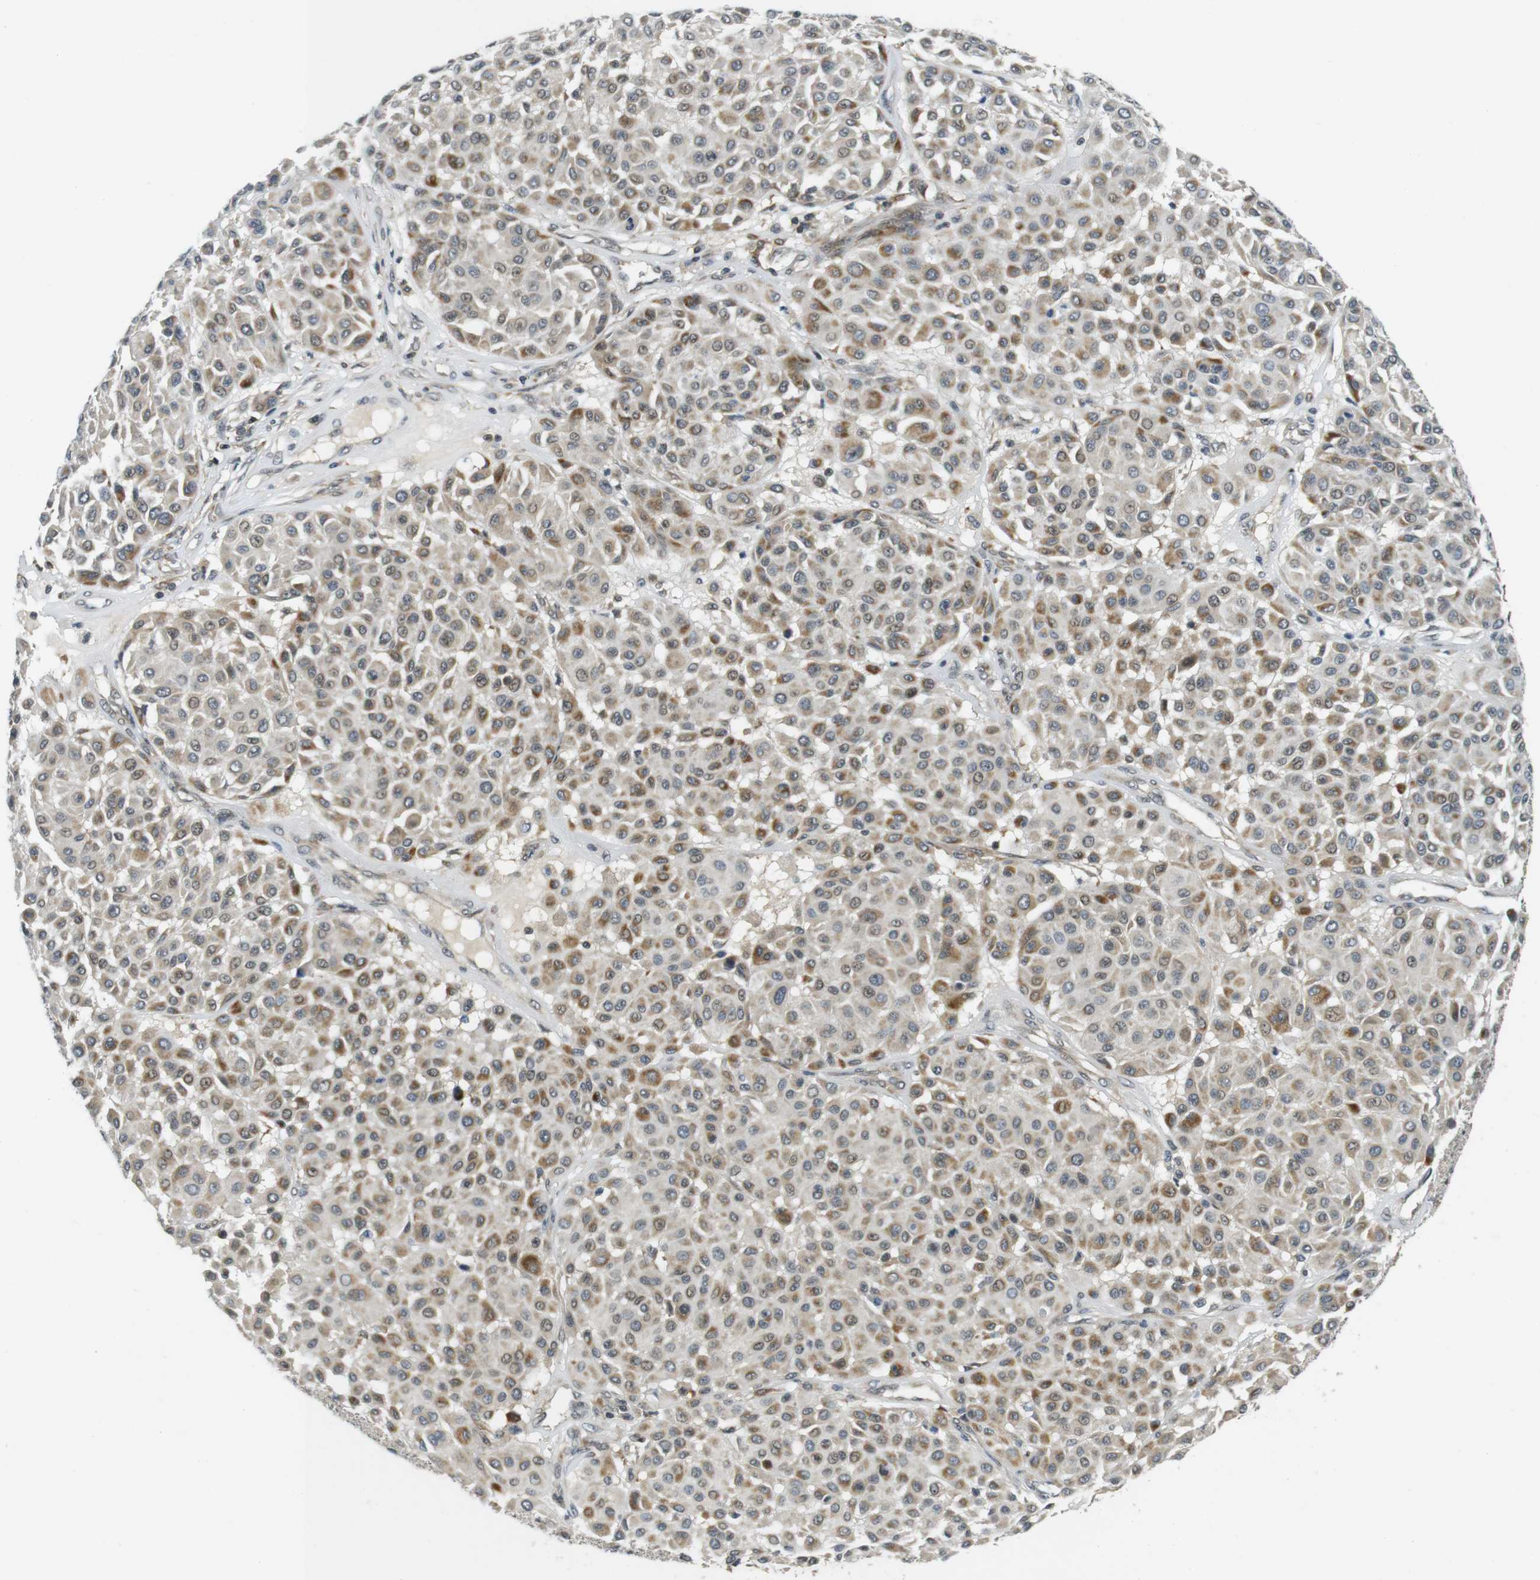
{"staining": {"intensity": "moderate", "quantity": "25%-75%", "location": "cytoplasmic/membranous"}, "tissue": "melanoma", "cell_type": "Tumor cells", "image_type": "cancer", "snomed": [{"axis": "morphology", "description": "Malignant melanoma, Metastatic site"}, {"axis": "topography", "description": "Soft tissue"}], "caption": "IHC image of melanoma stained for a protein (brown), which demonstrates medium levels of moderate cytoplasmic/membranous positivity in approximately 25%-75% of tumor cells.", "gene": "BRD4", "patient": {"sex": "male", "age": 41}}